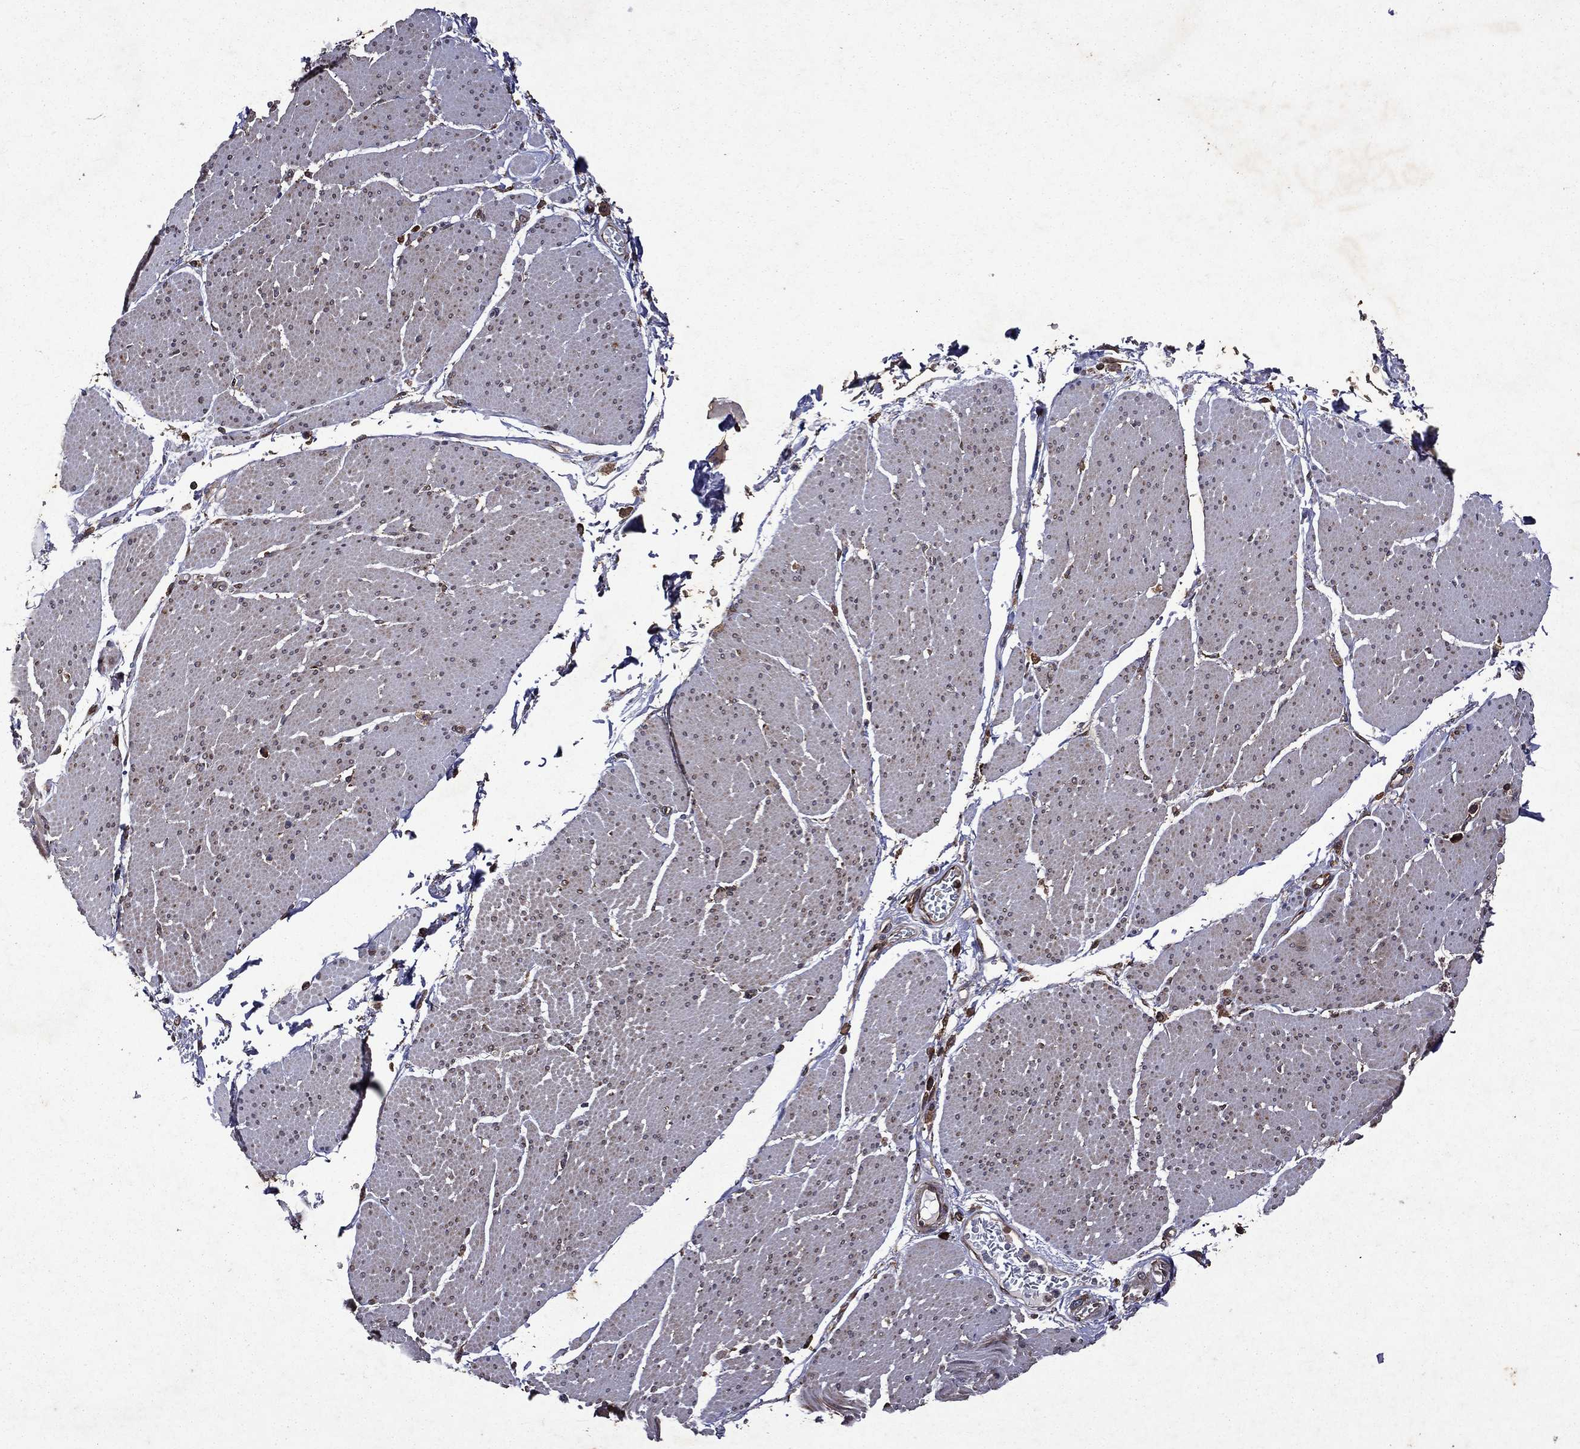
{"staining": {"intensity": "weak", "quantity": "<25%", "location": "cytoplasmic/membranous"}, "tissue": "smooth muscle", "cell_type": "Smooth muscle cells", "image_type": "normal", "snomed": [{"axis": "morphology", "description": "Normal tissue, NOS"}, {"axis": "topography", "description": "Smooth muscle"}, {"axis": "topography", "description": "Anal"}], "caption": "High power microscopy photomicrograph of an immunohistochemistry (IHC) image of benign smooth muscle, revealing no significant positivity in smooth muscle cells. (DAB (3,3'-diaminobenzidine) immunohistochemistry (IHC), high magnification).", "gene": "EIF2B4", "patient": {"sex": "male", "age": 83}}